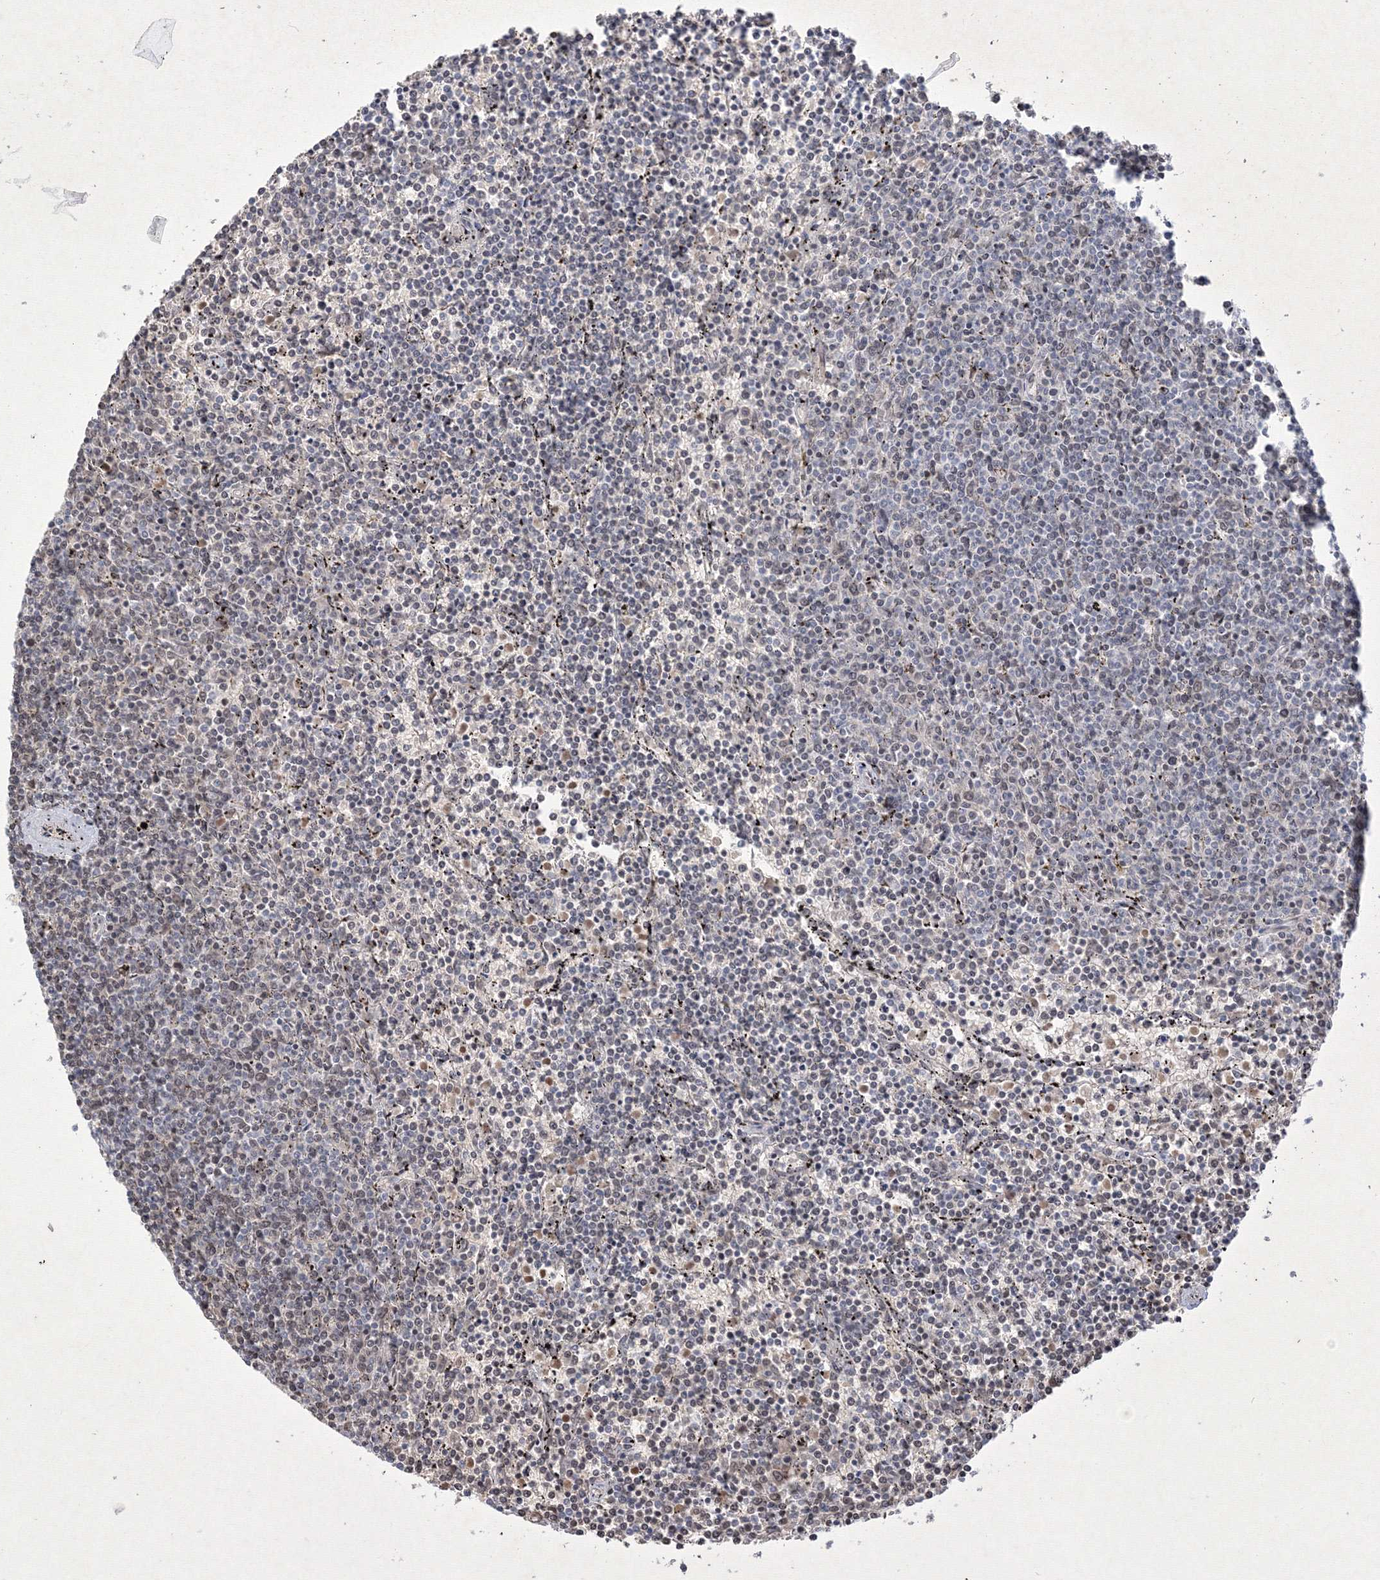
{"staining": {"intensity": "negative", "quantity": "none", "location": "none"}, "tissue": "lymphoma", "cell_type": "Tumor cells", "image_type": "cancer", "snomed": [{"axis": "morphology", "description": "Malignant lymphoma, non-Hodgkin's type, Low grade"}, {"axis": "topography", "description": "Spleen"}], "caption": "Low-grade malignant lymphoma, non-Hodgkin's type was stained to show a protein in brown. There is no significant staining in tumor cells. The staining is performed using DAB (3,3'-diaminobenzidine) brown chromogen with nuclei counter-stained in using hematoxylin.", "gene": "NXPE3", "patient": {"sex": "female", "age": 50}}